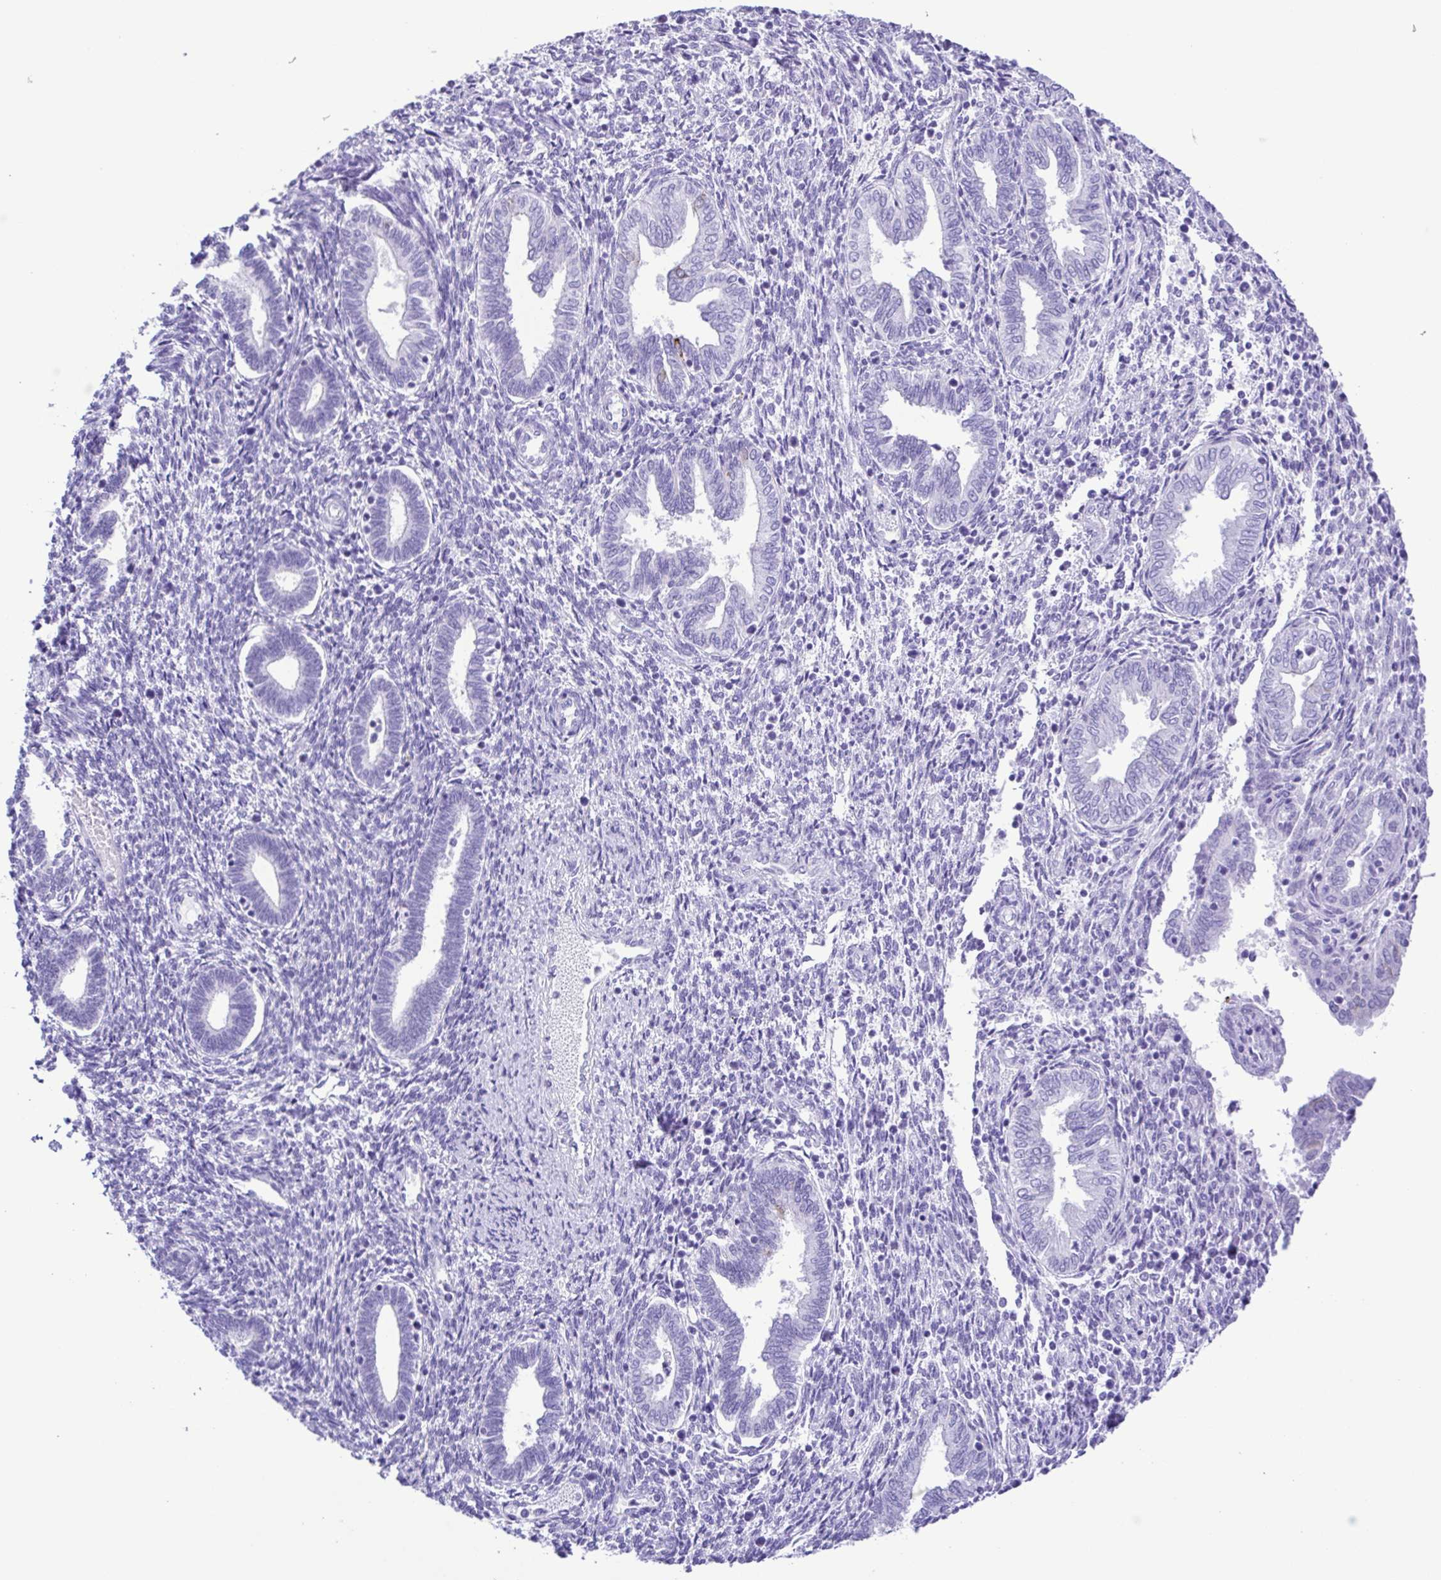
{"staining": {"intensity": "negative", "quantity": "none", "location": "none"}, "tissue": "endometrium", "cell_type": "Cells in endometrial stroma", "image_type": "normal", "snomed": [{"axis": "morphology", "description": "Normal tissue, NOS"}, {"axis": "topography", "description": "Endometrium"}], "caption": "Immunohistochemical staining of benign human endometrium displays no significant expression in cells in endometrial stroma.", "gene": "ERP27", "patient": {"sex": "female", "age": 42}}